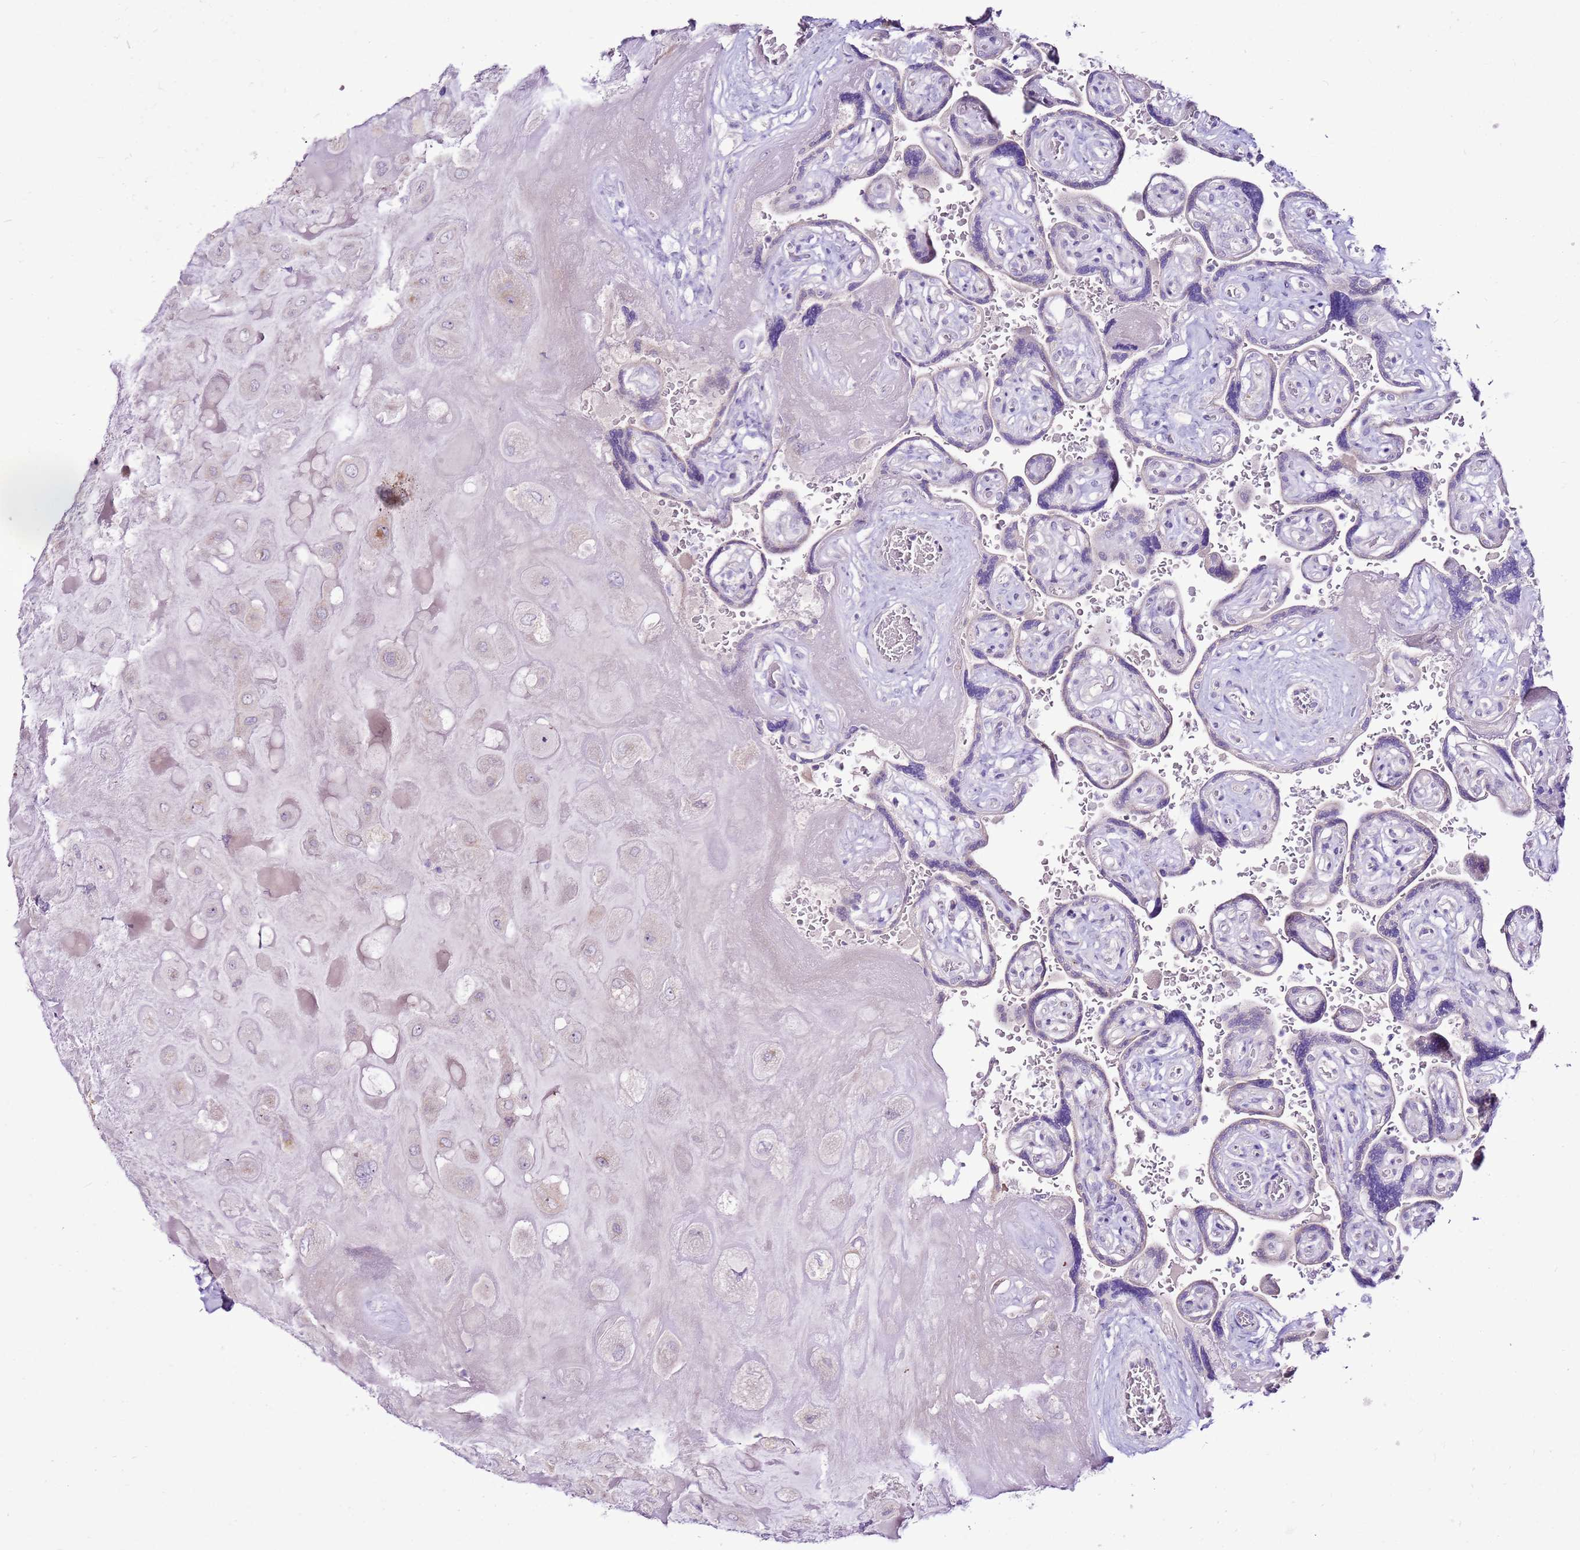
{"staining": {"intensity": "negative", "quantity": "none", "location": "none"}, "tissue": "placenta", "cell_type": "Decidual cells", "image_type": "normal", "snomed": [{"axis": "morphology", "description": "Normal tissue, NOS"}, {"axis": "topography", "description": "Placenta"}], "caption": "High magnification brightfield microscopy of unremarkable placenta stained with DAB (brown) and counterstained with hematoxylin (blue): decidual cells show no significant staining. (DAB immunohistochemistry, high magnification).", "gene": "SLC38A5", "patient": {"sex": "female", "age": 32}}